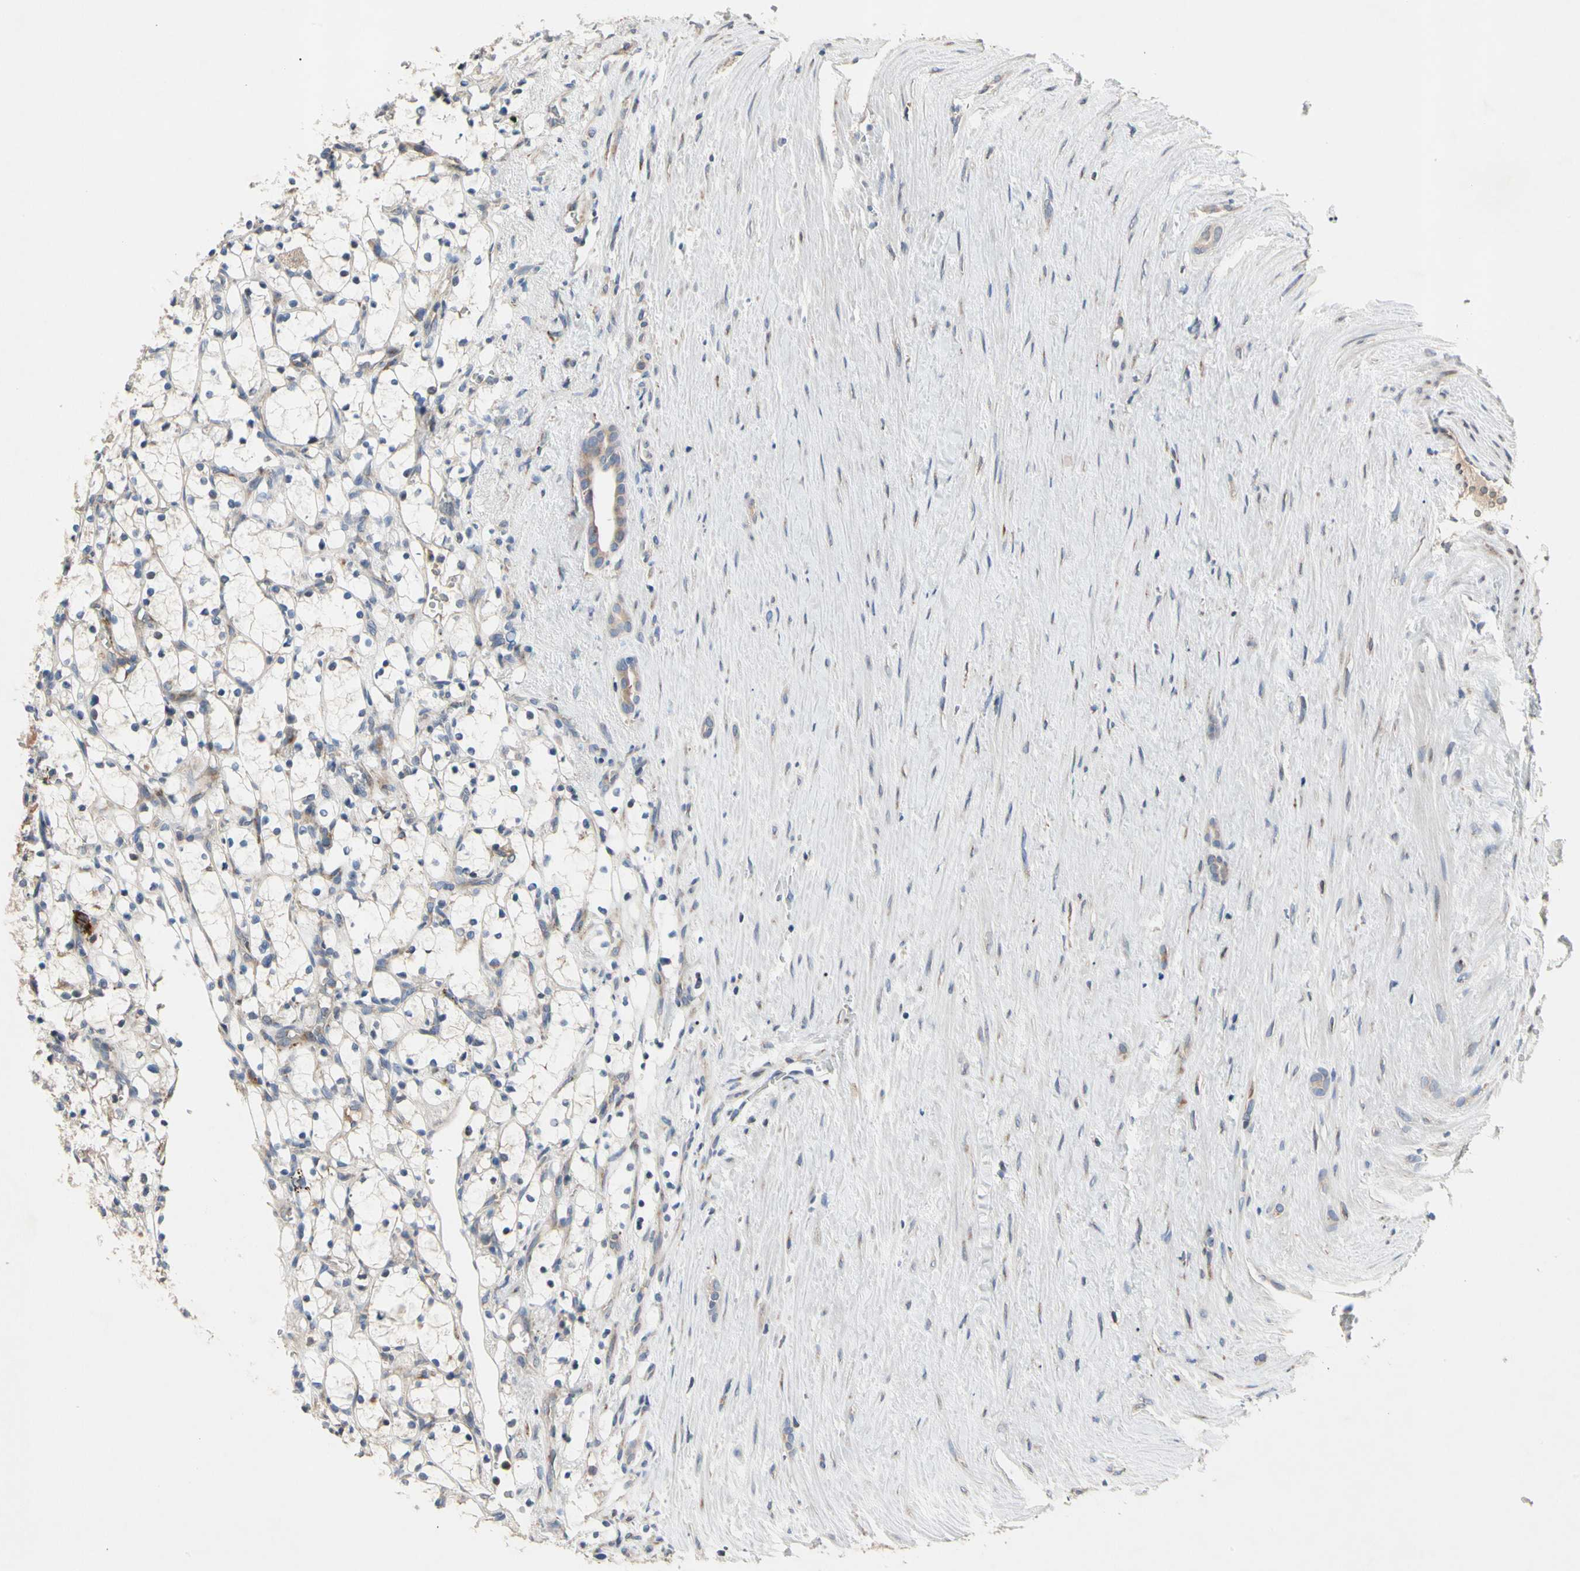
{"staining": {"intensity": "weak", "quantity": "25%-75%", "location": "cytoplasmic/membranous"}, "tissue": "renal cancer", "cell_type": "Tumor cells", "image_type": "cancer", "snomed": [{"axis": "morphology", "description": "Adenocarcinoma, NOS"}, {"axis": "topography", "description": "Kidney"}], "caption": "The micrograph shows immunohistochemical staining of renal adenocarcinoma. There is weak cytoplasmic/membranous expression is seen in approximately 25%-75% of tumor cells.", "gene": "MMEL1", "patient": {"sex": "female", "age": 69}}